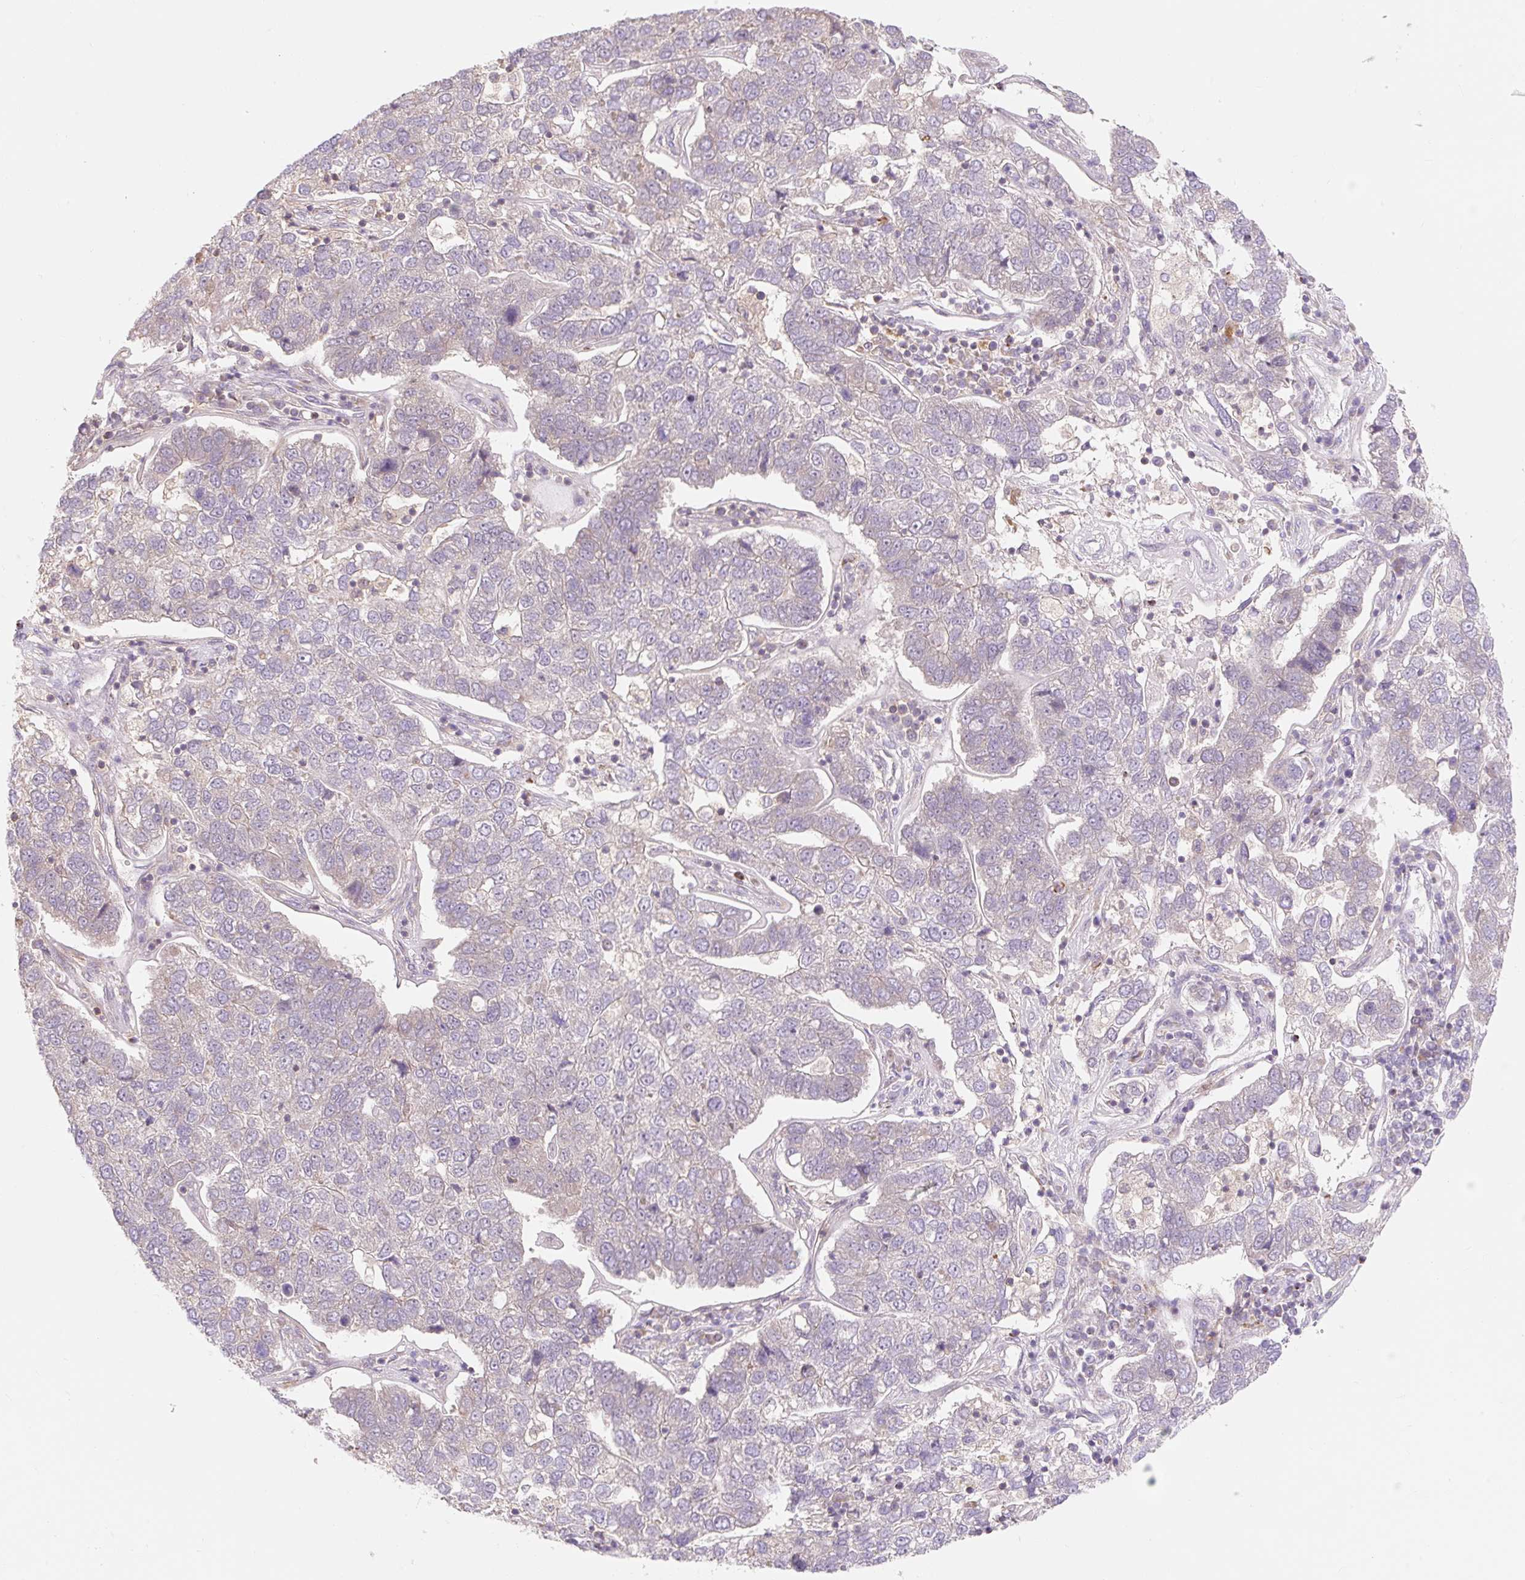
{"staining": {"intensity": "weak", "quantity": "<25%", "location": "cytoplasmic/membranous"}, "tissue": "pancreatic cancer", "cell_type": "Tumor cells", "image_type": "cancer", "snomed": [{"axis": "morphology", "description": "Adenocarcinoma, NOS"}, {"axis": "topography", "description": "Pancreas"}], "caption": "Human pancreatic cancer (adenocarcinoma) stained for a protein using immunohistochemistry (IHC) reveals no expression in tumor cells.", "gene": "EMC10", "patient": {"sex": "female", "age": 61}}